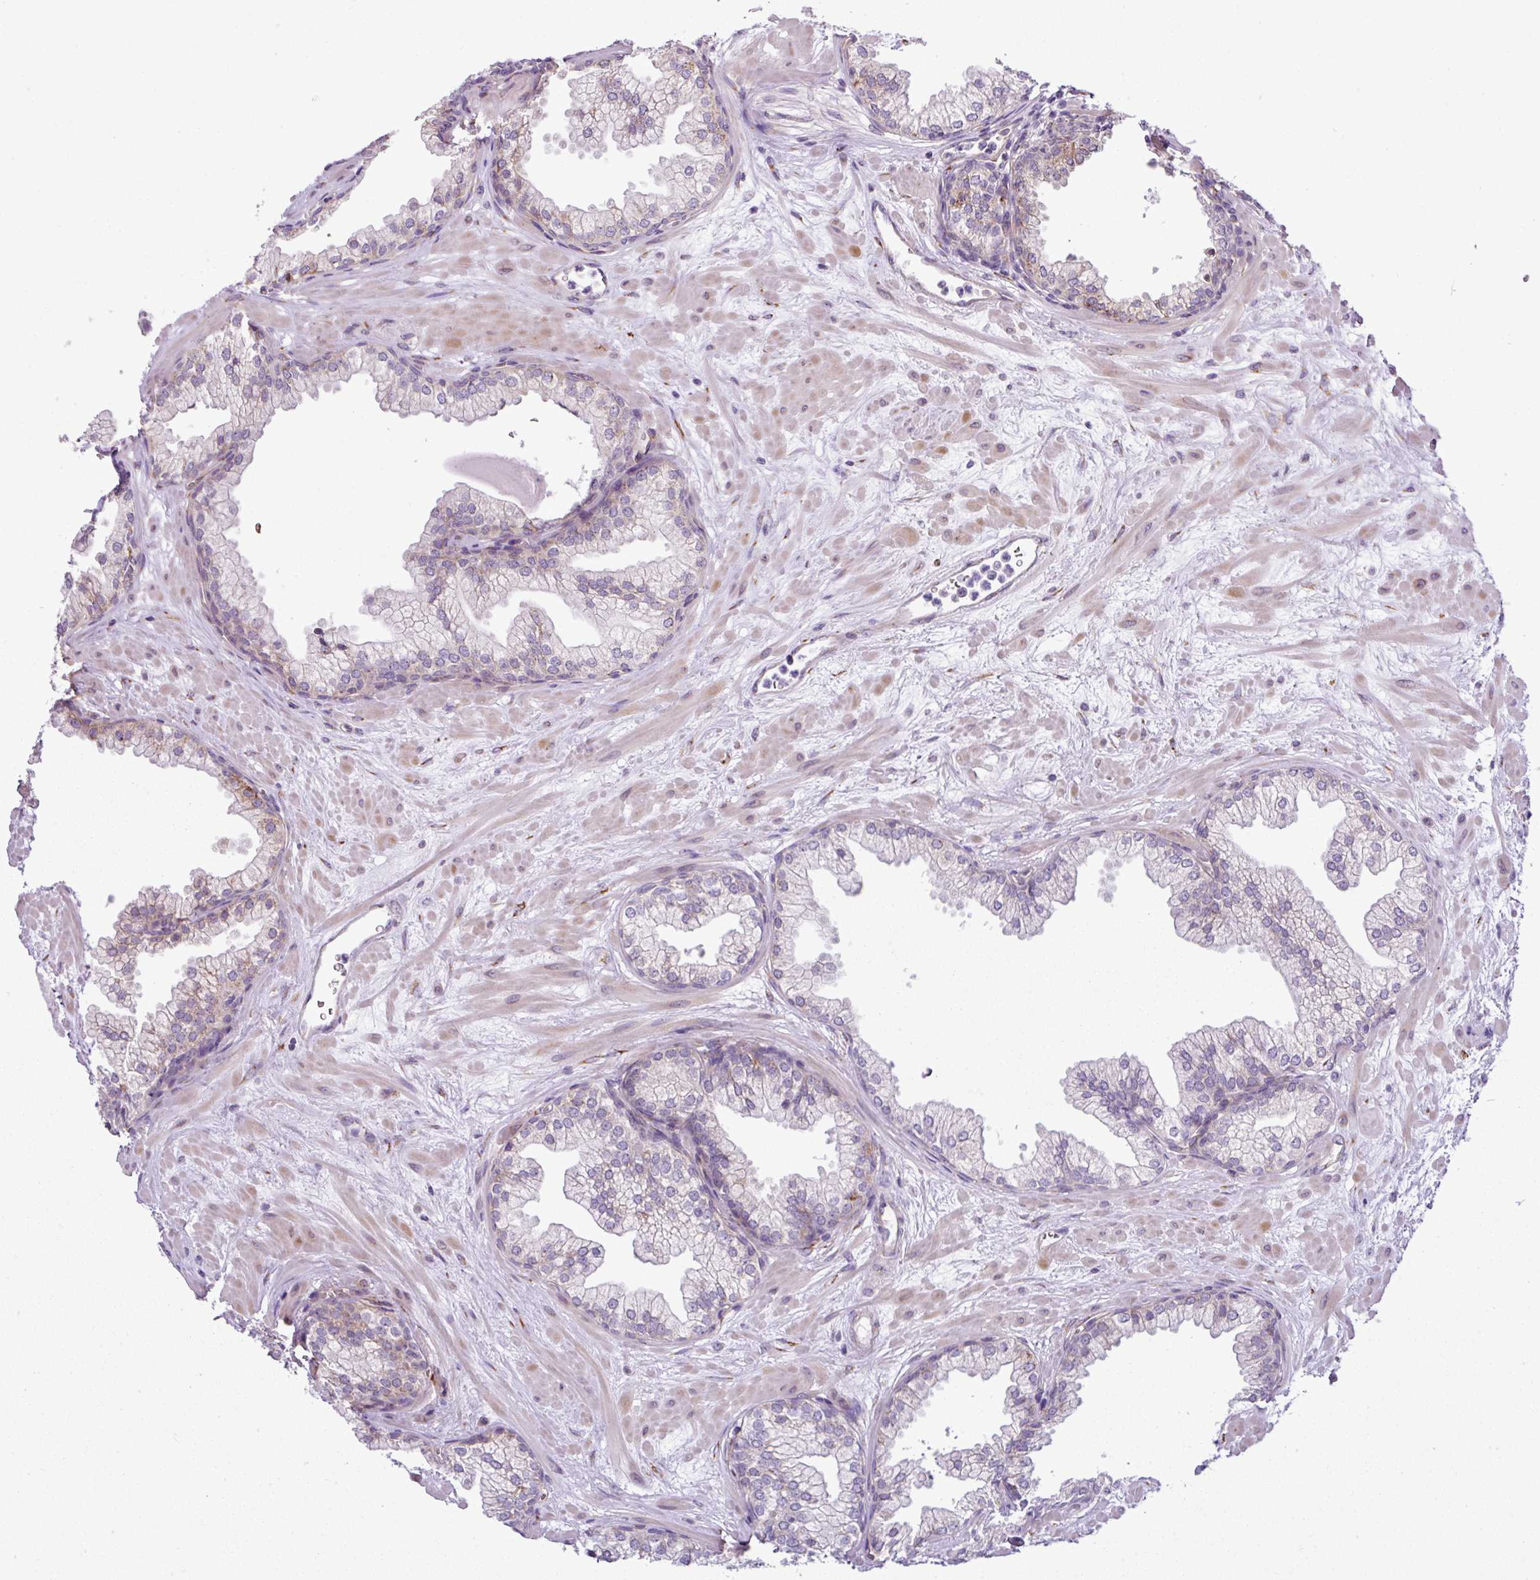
{"staining": {"intensity": "weak", "quantity": "<25%", "location": "cytoplasmic/membranous"}, "tissue": "prostate", "cell_type": "Glandular cells", "image_type": "normal", "snomed": [{"axis": "morphology", "description": "Normal tissue, NOS"}, {"axis": "topography", "description": "Prostate"}, {"axis": "topography", "description": "Peripheral nerve tissue"}], "caption": "Protein analysis of benign prostate exhibits no significant expression in glandular cells. The staining was performed using DAB (3,3'-diaminobenzidine) to visualize the protein expression in brown, while the nuclei were stained in blue with hematoxylin (Magnification: 20x).", "gene": "CFAP97", "patient": {"sex": "male", "age": 61}}